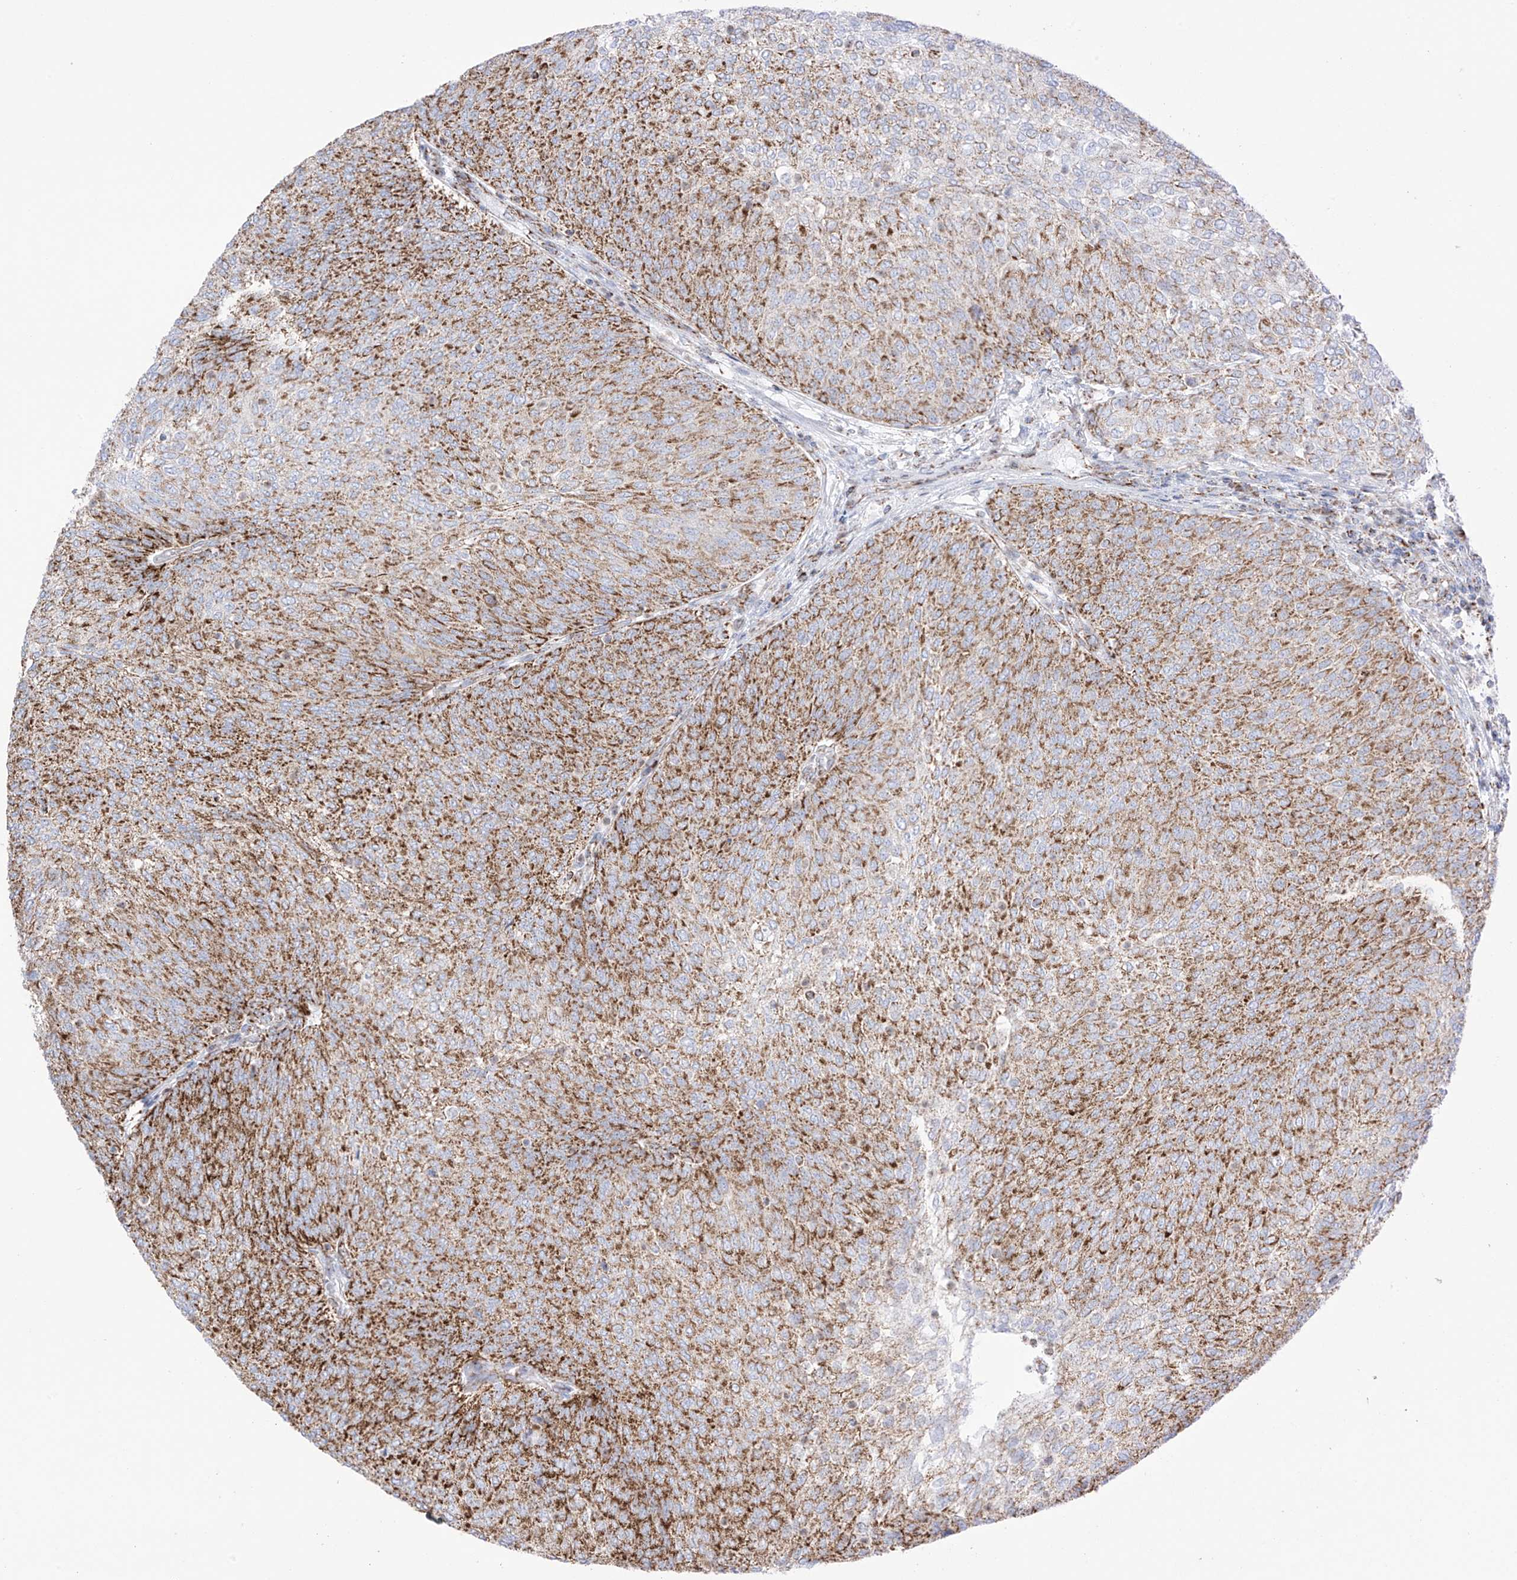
{"staining": {"intensity": "moderate", "quantity": ">75%", "location": "cytoplasmic/membranous"}, "tissue": "urothelial cancer", "cell_type": "Tumor cells", "image_type": "cancer", "snomed": [{"axis": "morphology", "description": "Urothelial carcinoma, Low grade"}, {"axis": "topography", "description": "Urinary bladder"}], "caption": "The photomicrograph displays staining of urothelial carcinoma (low-grade), revealing moderate cytoplasmic/membranous protein expression (brown color) within tumor cells.", "gene": "XKR3", "patient": {"sex": "female", "age": 79}}